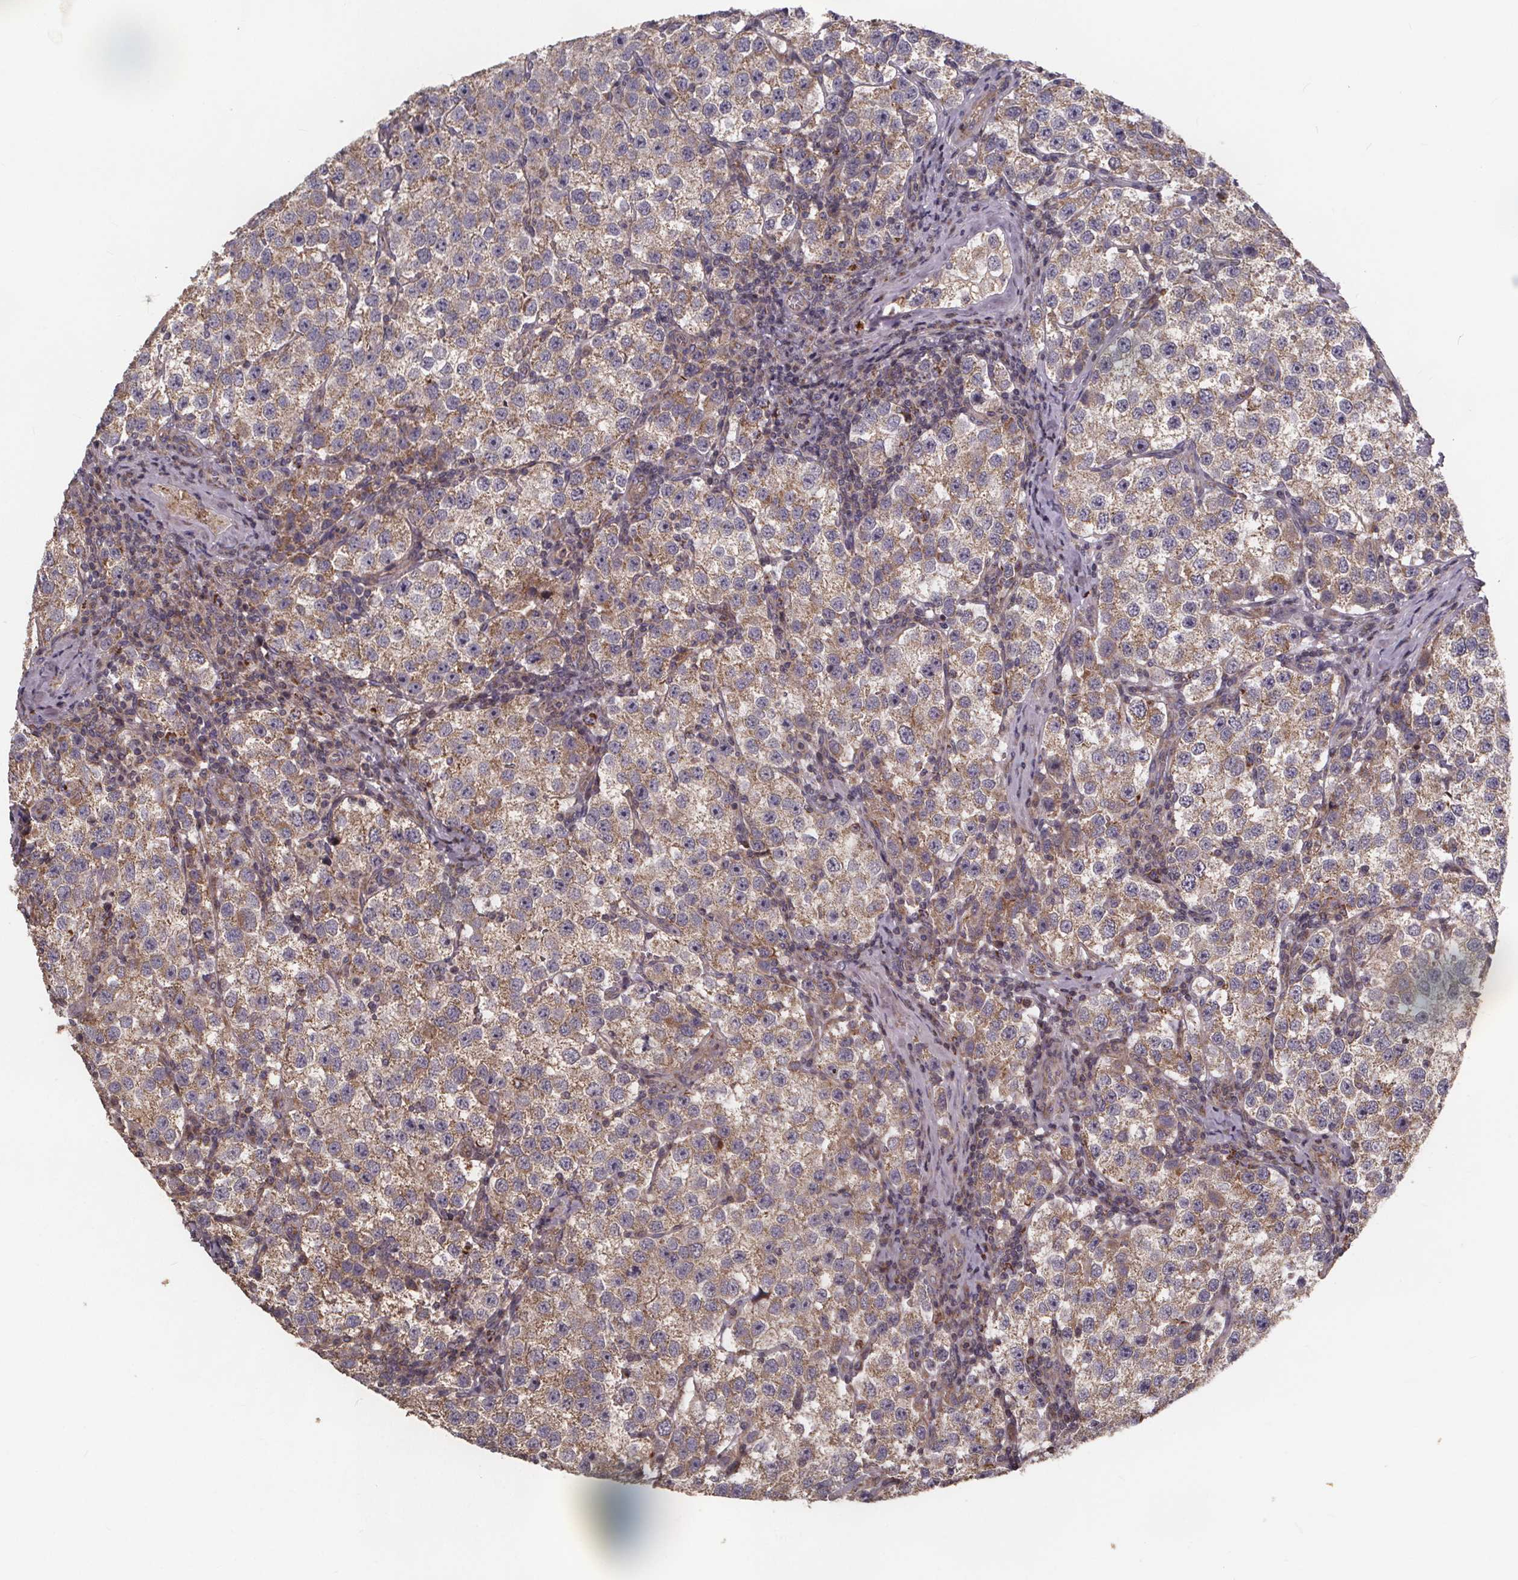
{"staining": {"intensity": "moderate", "quantity": "25%-75%", "location": "cytoplasmic/membranous"}, "tissue": "testis cancer", "cell_type": "Tumor cells", "image_type": "cancer", "snomed": [{"axis": "morphology", "description": "Seminoma, NOS"}, {"axis": "topography", "description": "Testis"}], "caption": "This photomicrograph demonstrates immunohistochemistry staining of testis seminoma, with medium moderate cytoplasmic/membranous expression in about 25%-75% of tumor cells.", "gene": "YME1L1", "patient": {"sex": "male", "age": 37}}